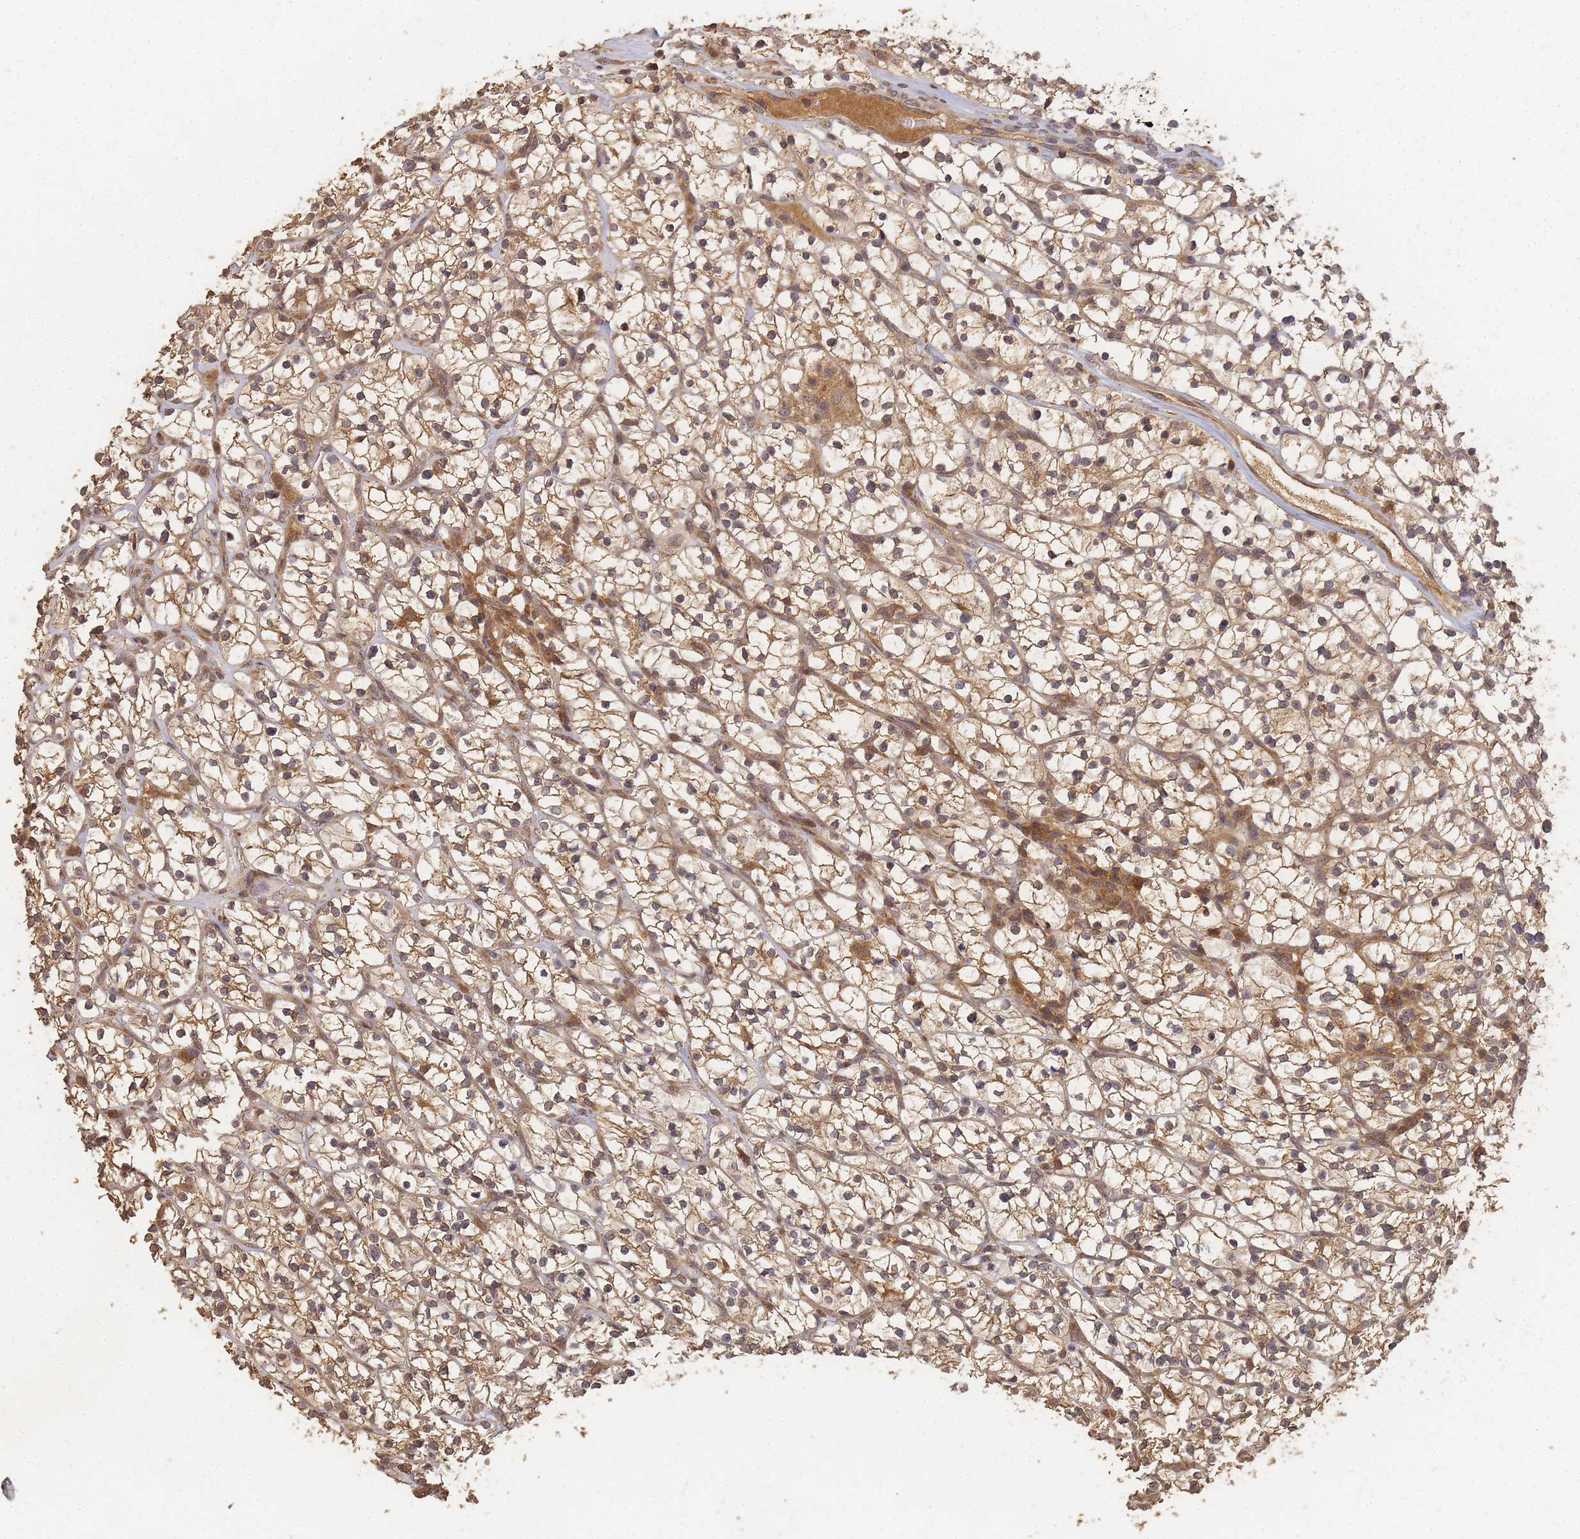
{"staining": {"intensity": "moderate", "quantity": ">75%", "location": "cytoplasmic/membranous"}, "tissue": "renal cancer", "cell_type": "Tumor cells", "image_type": "cancer", "snomed": [{"axis": "morphology", "description": "Adenocarcinoma, NOS"}, {"axis": "topography", "description": "Kidney"}], "caption": "Human renal cancer stained for a protein (brown) exhibits moderate cytoplasmic/membranous positive positivity in approximately >75% of tumor cells.", "gene": "ALKBH1", "patient": {"sex": "female", "age": 64}}